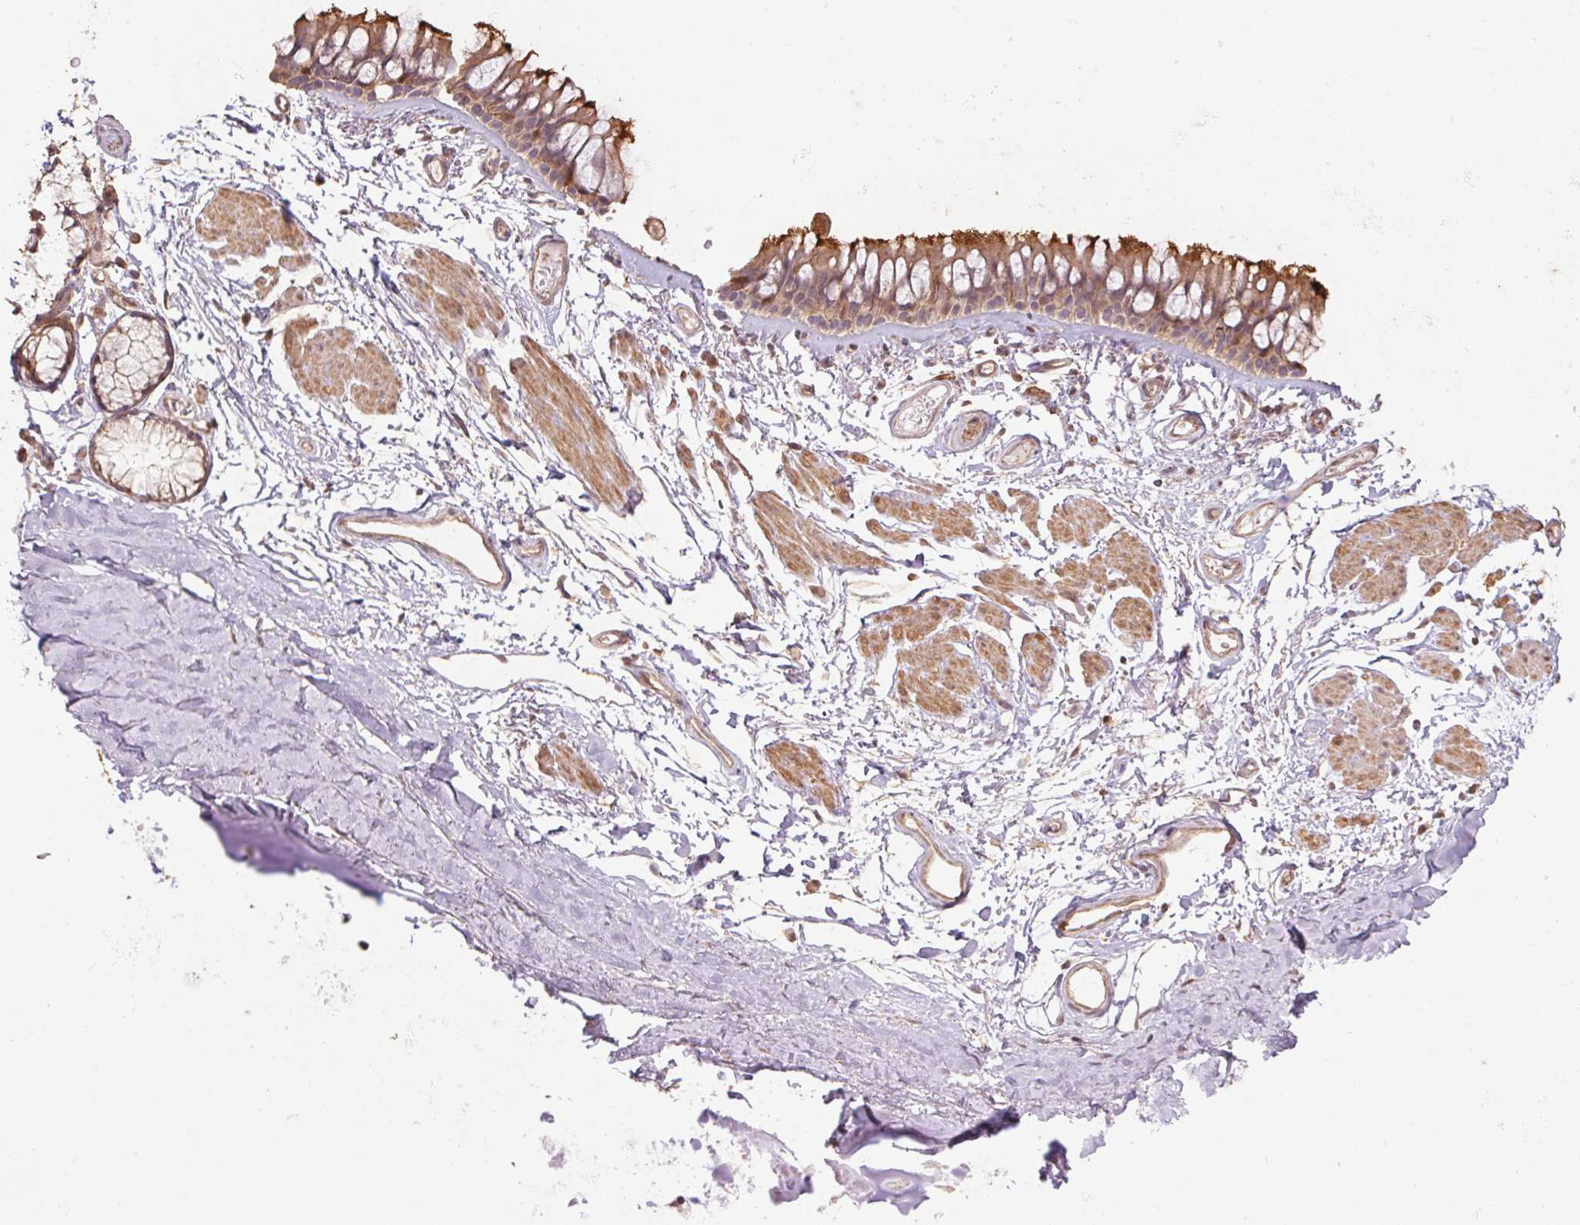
{"staining": {"intensity": "moderate", "quantity": ">75%", "location": "nuclear"}, "tissue": "soft tissue", "cell_type": "Chondrocytes", "image_type": "normal", "snomed": [{"axis": "morphology", "description": "Normal tissue, NOS"}, {"axis": "topography", "description": "Cartilage tissue"}, {"axis": "topography", "description": "Bronchus"}], "caption": "Immunohistochemistry histopathology image of normal soft tissue stained for a protein (brown), which exhibits medium levels of moderate nuclear expression in approximately >75% of chondrocytes.", "gene": "TUBA1A", "patient": {"sex": "female", "age": 79}}